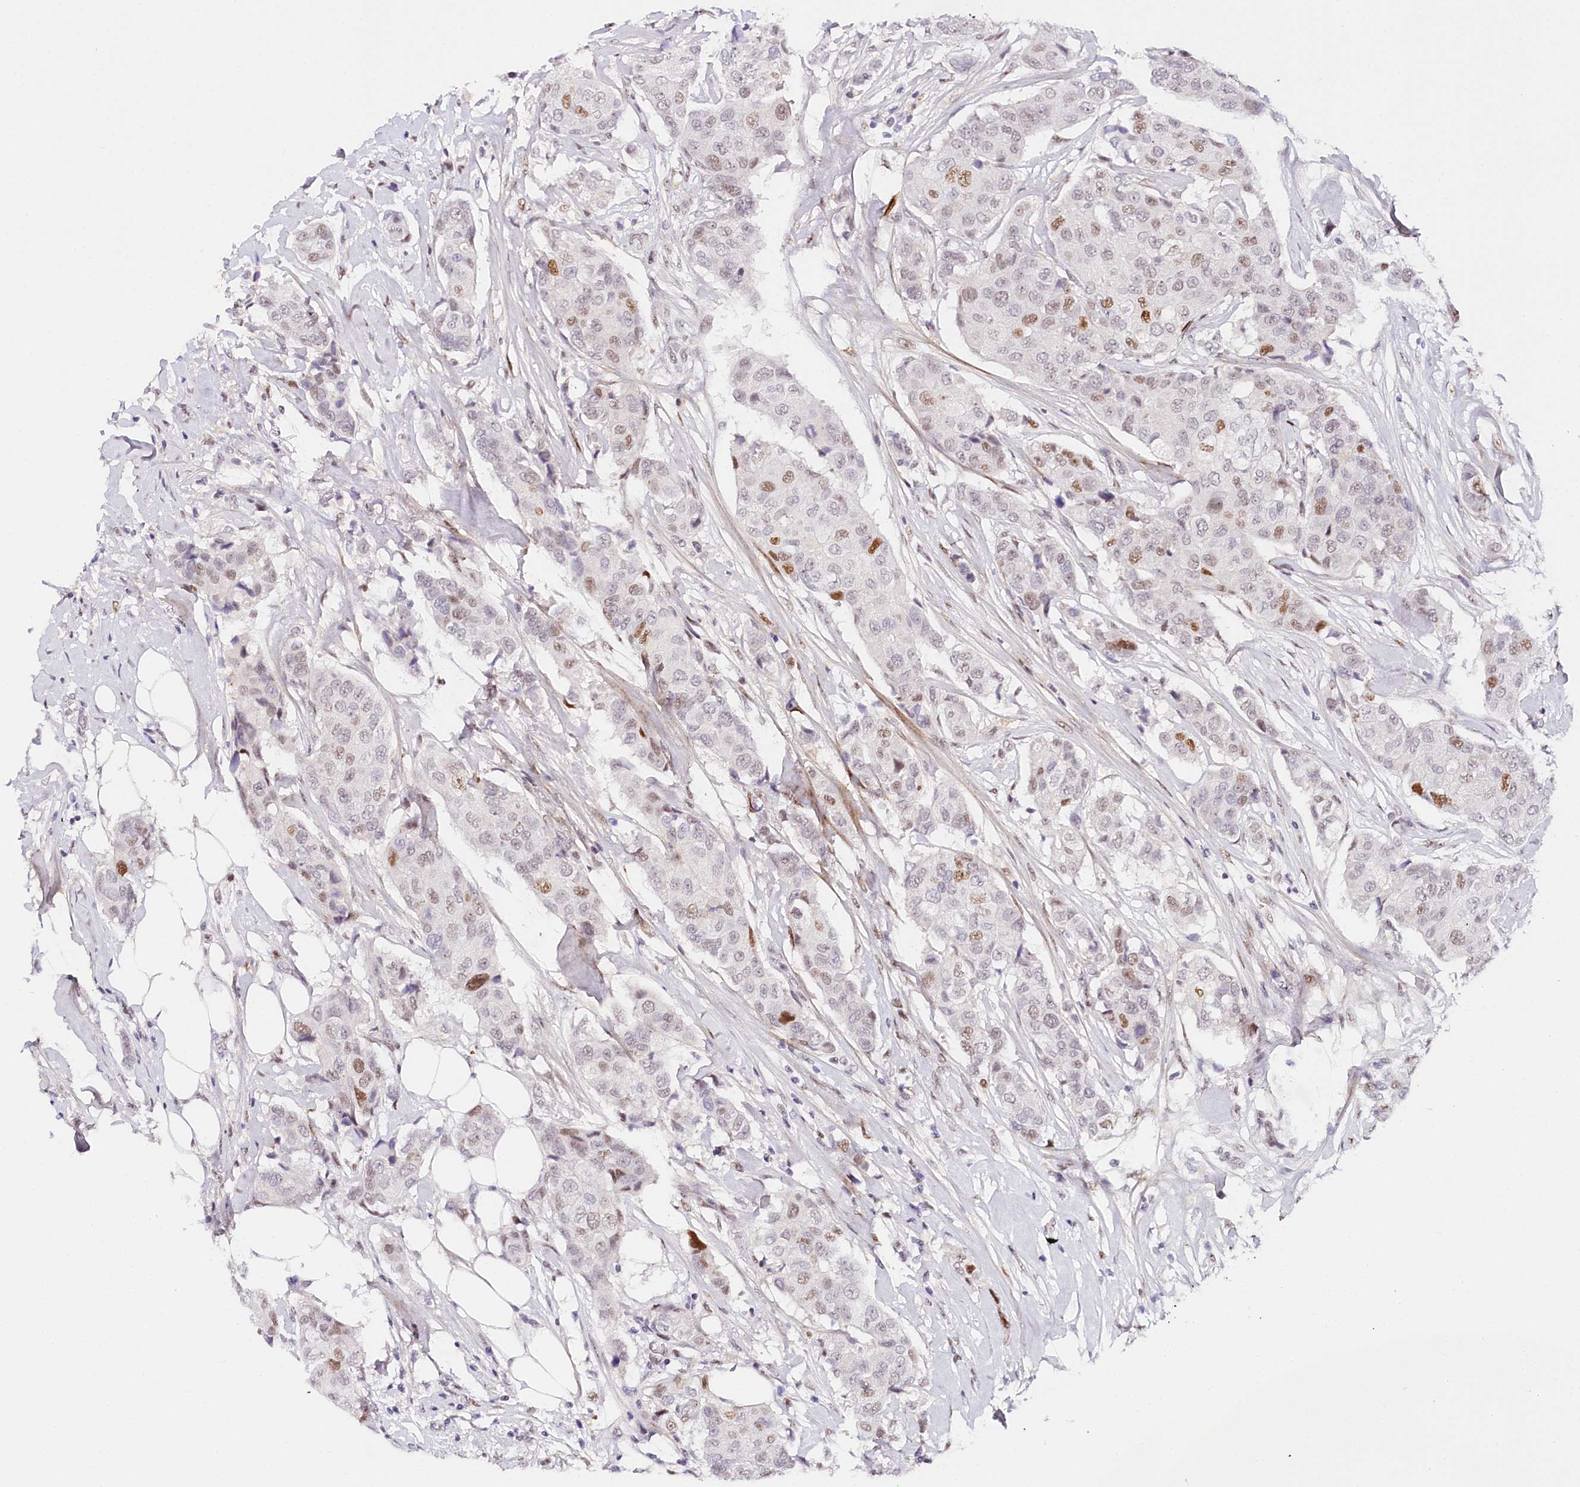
{"staining": {"intensity": "moderate", "quantity": "<25%", "location": "nuclear"}, "tissue": "breast cancer", "cell_type": "Tumor cells", "image_type": "cancer", "snomed": [{"axis": "morphology", "description": "Duct carcinoma"}, {"axis": "topography", "description": "Breast"}], "caption": "Immunohistochemical staining of infiltrating ductal carcinoma (breast) reveals moderate nuclear protein positivity in approximately <25% of tumor cells. (brown staining indicates protein expression, while blue staining denotes nuclei).", "gene": "TP53", "patient": {"sex": "female", "age": 80}}